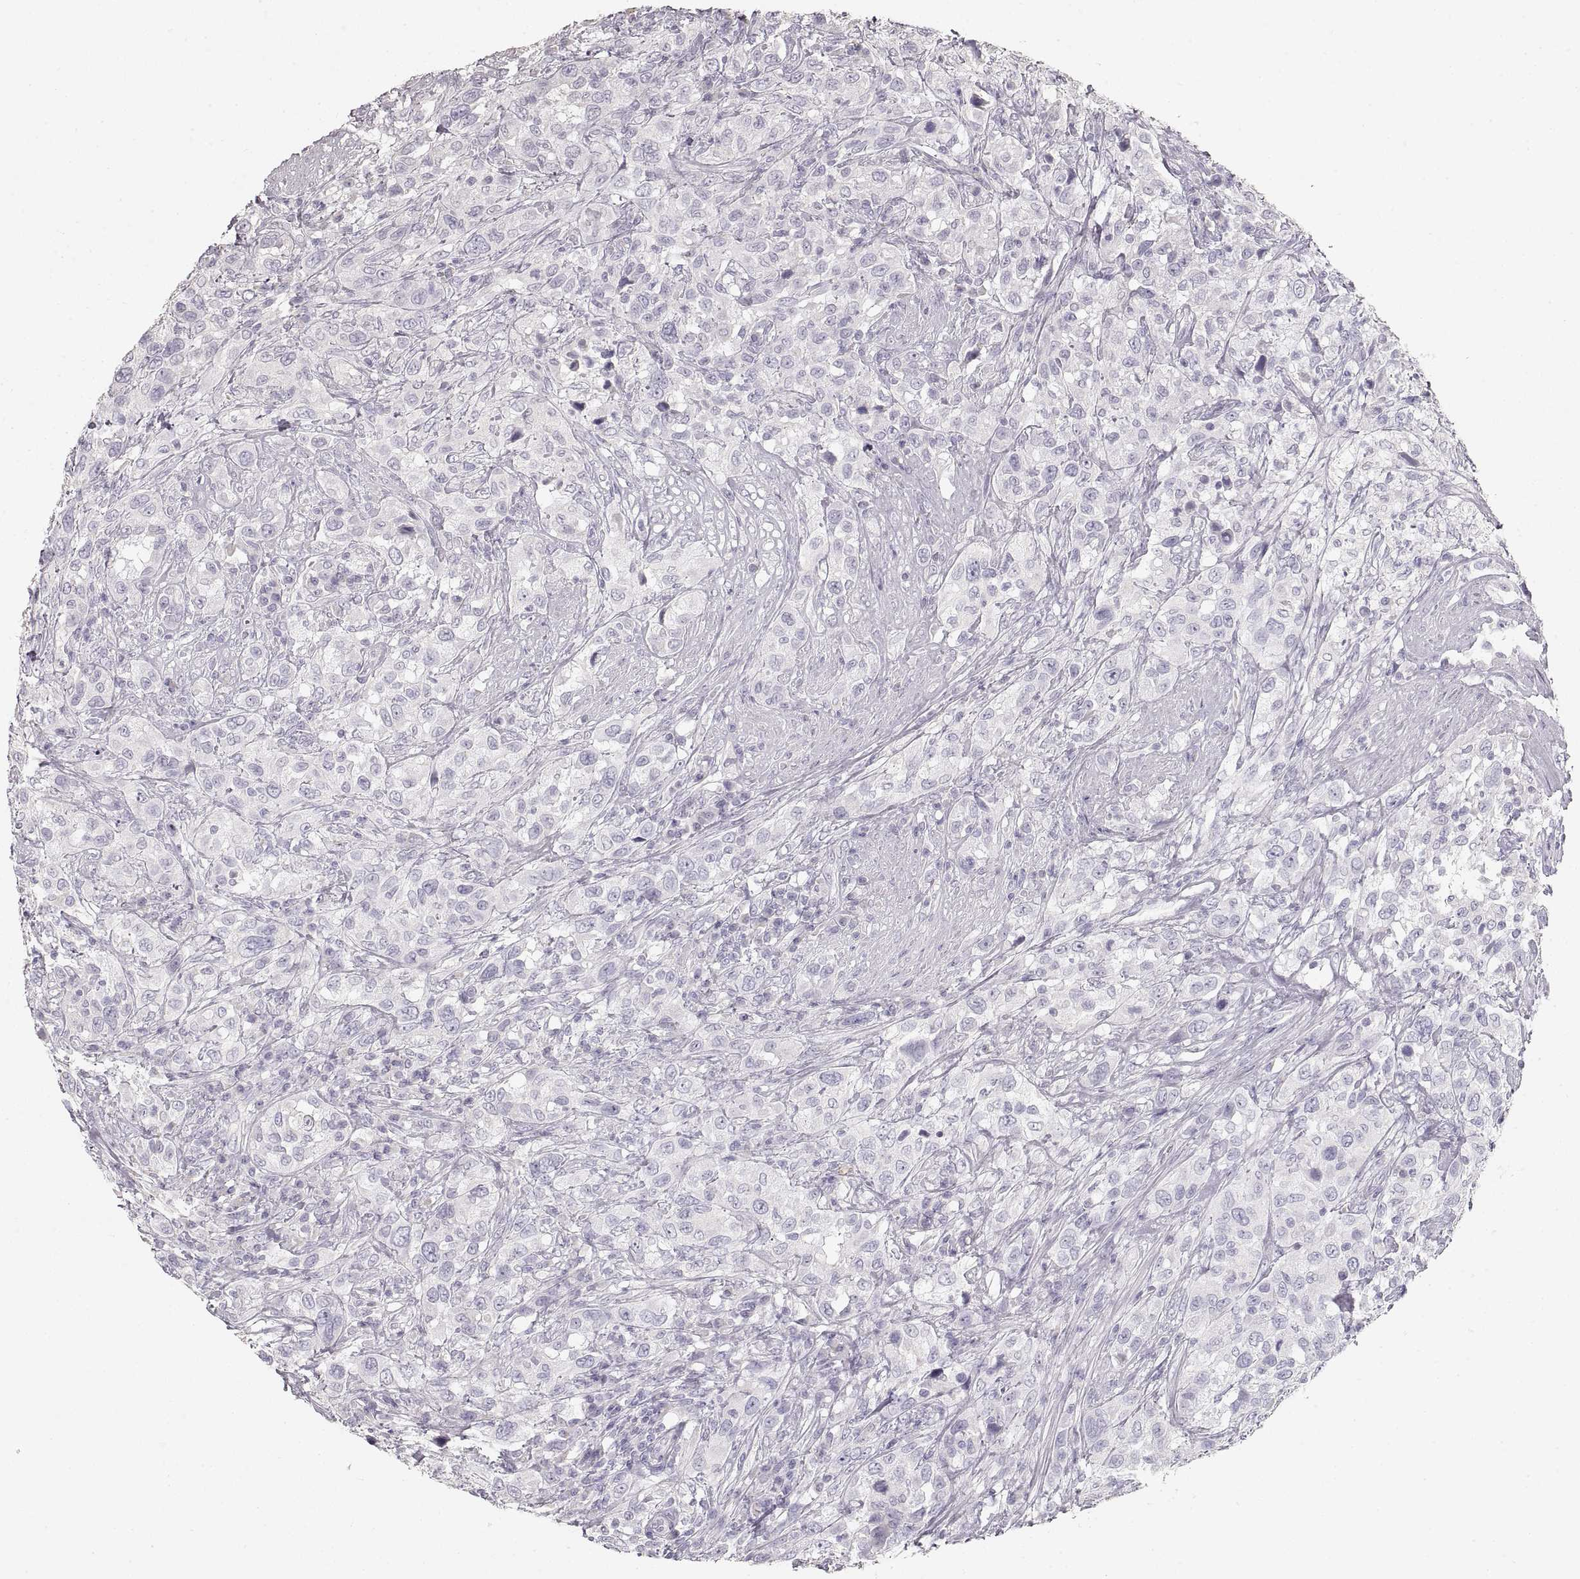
{"staining": {"intensity": "negative", "quantity": "none", "location": "none"}, "tissue": "urothelial cancer", "cell_type": "Tumor cells", "image_type": "cancer", "snomed": [{"axis": "morphology", "description": "Urothelial carcinoma, NOS"}, {"axis": "morphology", "description": "Urothelial carcinoma, High grade"}, {"axis": "topography", "description": "Urinary bladder"}], "caption": "An image of human urothelial carcinoma (high-grade) is negative for staining in tumor cells.", "gene": "ZP3", "patient": {"sex": "female", "age": 64}}